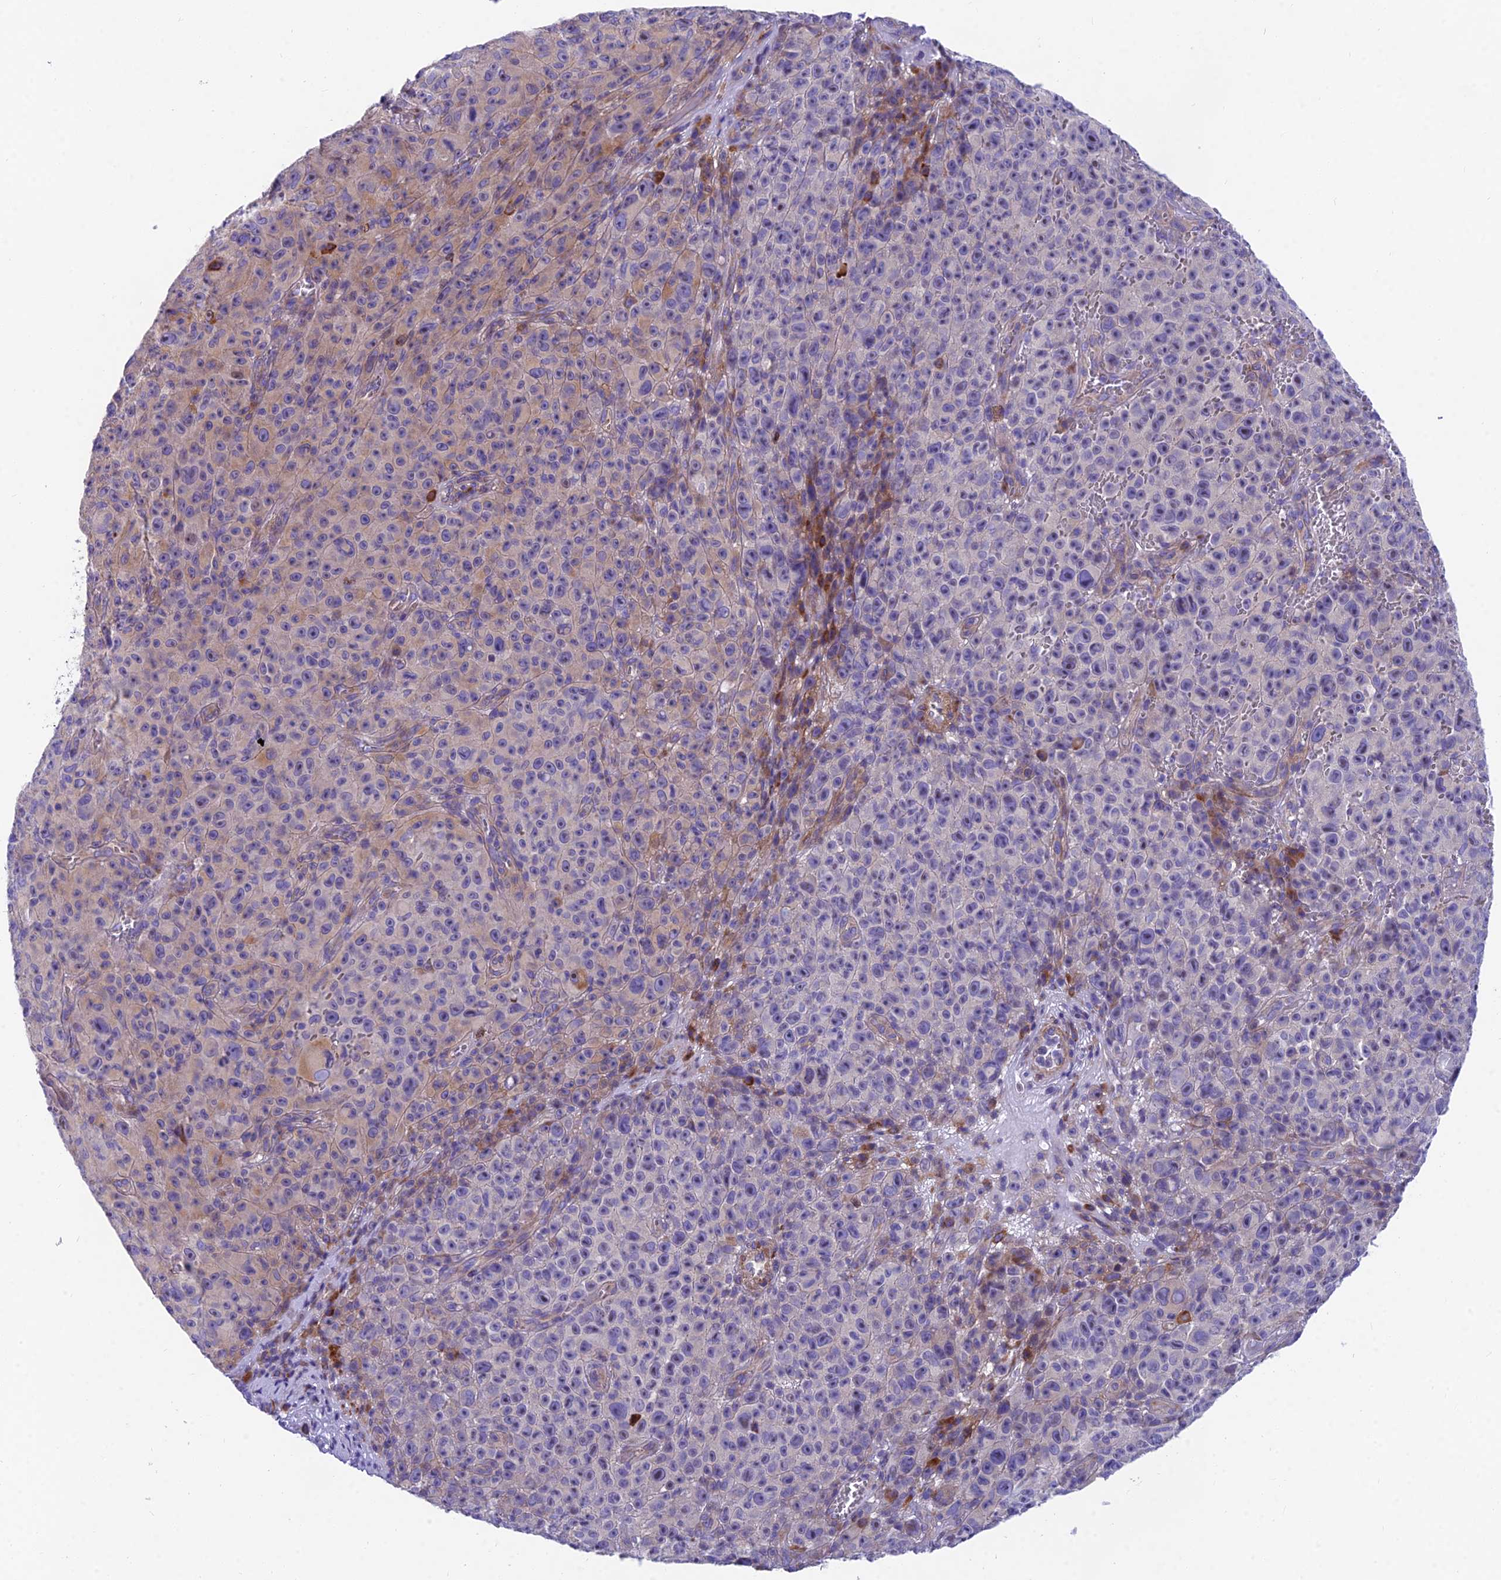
{"staining": {"intensity": "weak", "quantity": "25%-75%", "location": "cytoplasmic/membranous"}, "tissue": "melanoma", "cell_type": "Tumor cells", "image_type": "cancer", "snomed": [{"axis": "morphology", "description": "Malignant melanoma, NOS"}, {"axis": "topography", "description": "Skin"}], "caption": "IHC photomicrograph of melanoma stained for a protein (brown), which exhibits low levels of weak cytoplasmic/membranous positivity in approximately 25%-75% of tumor cells.", "gene": "MVB12A", "patient": {"sex": "female", "age": 82}}